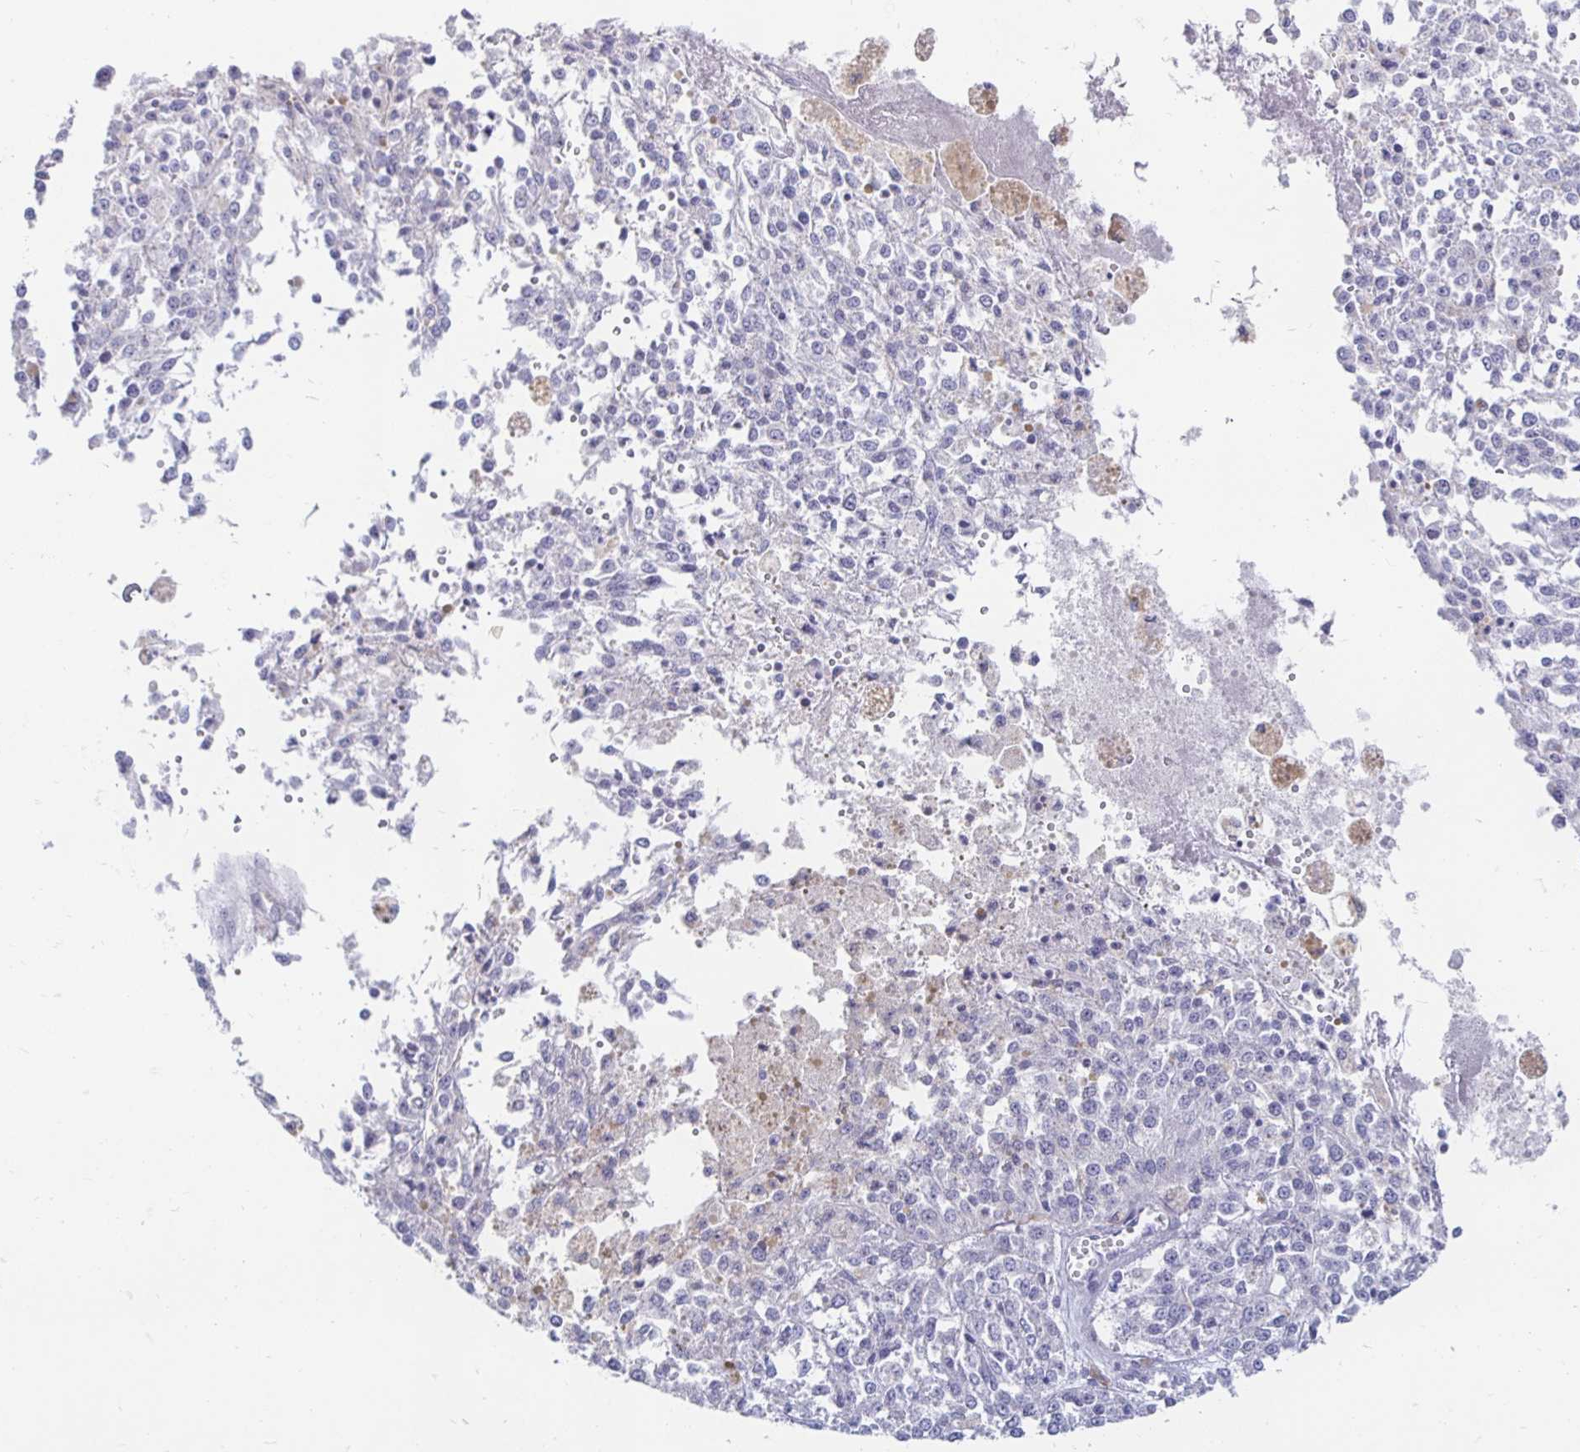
{"staining": {"intensity": "negative", "quantity": "none", "location": "none"}, "tissue": "melanoma", "cell_type": "Tumor cells", "image_type": "cancer", "snomed": [{"axis": "morphology", "description": "Malignant melanoma, Metastatic site"}, {"axis": "topography", "description": "Lymph node"}], "caption": "The photomicrograph exhibits no staining of tumor cells in malignant melanoma (metastatic site).", "gene": "PEG10", "patient": {"sex": "female", "age": 64}}